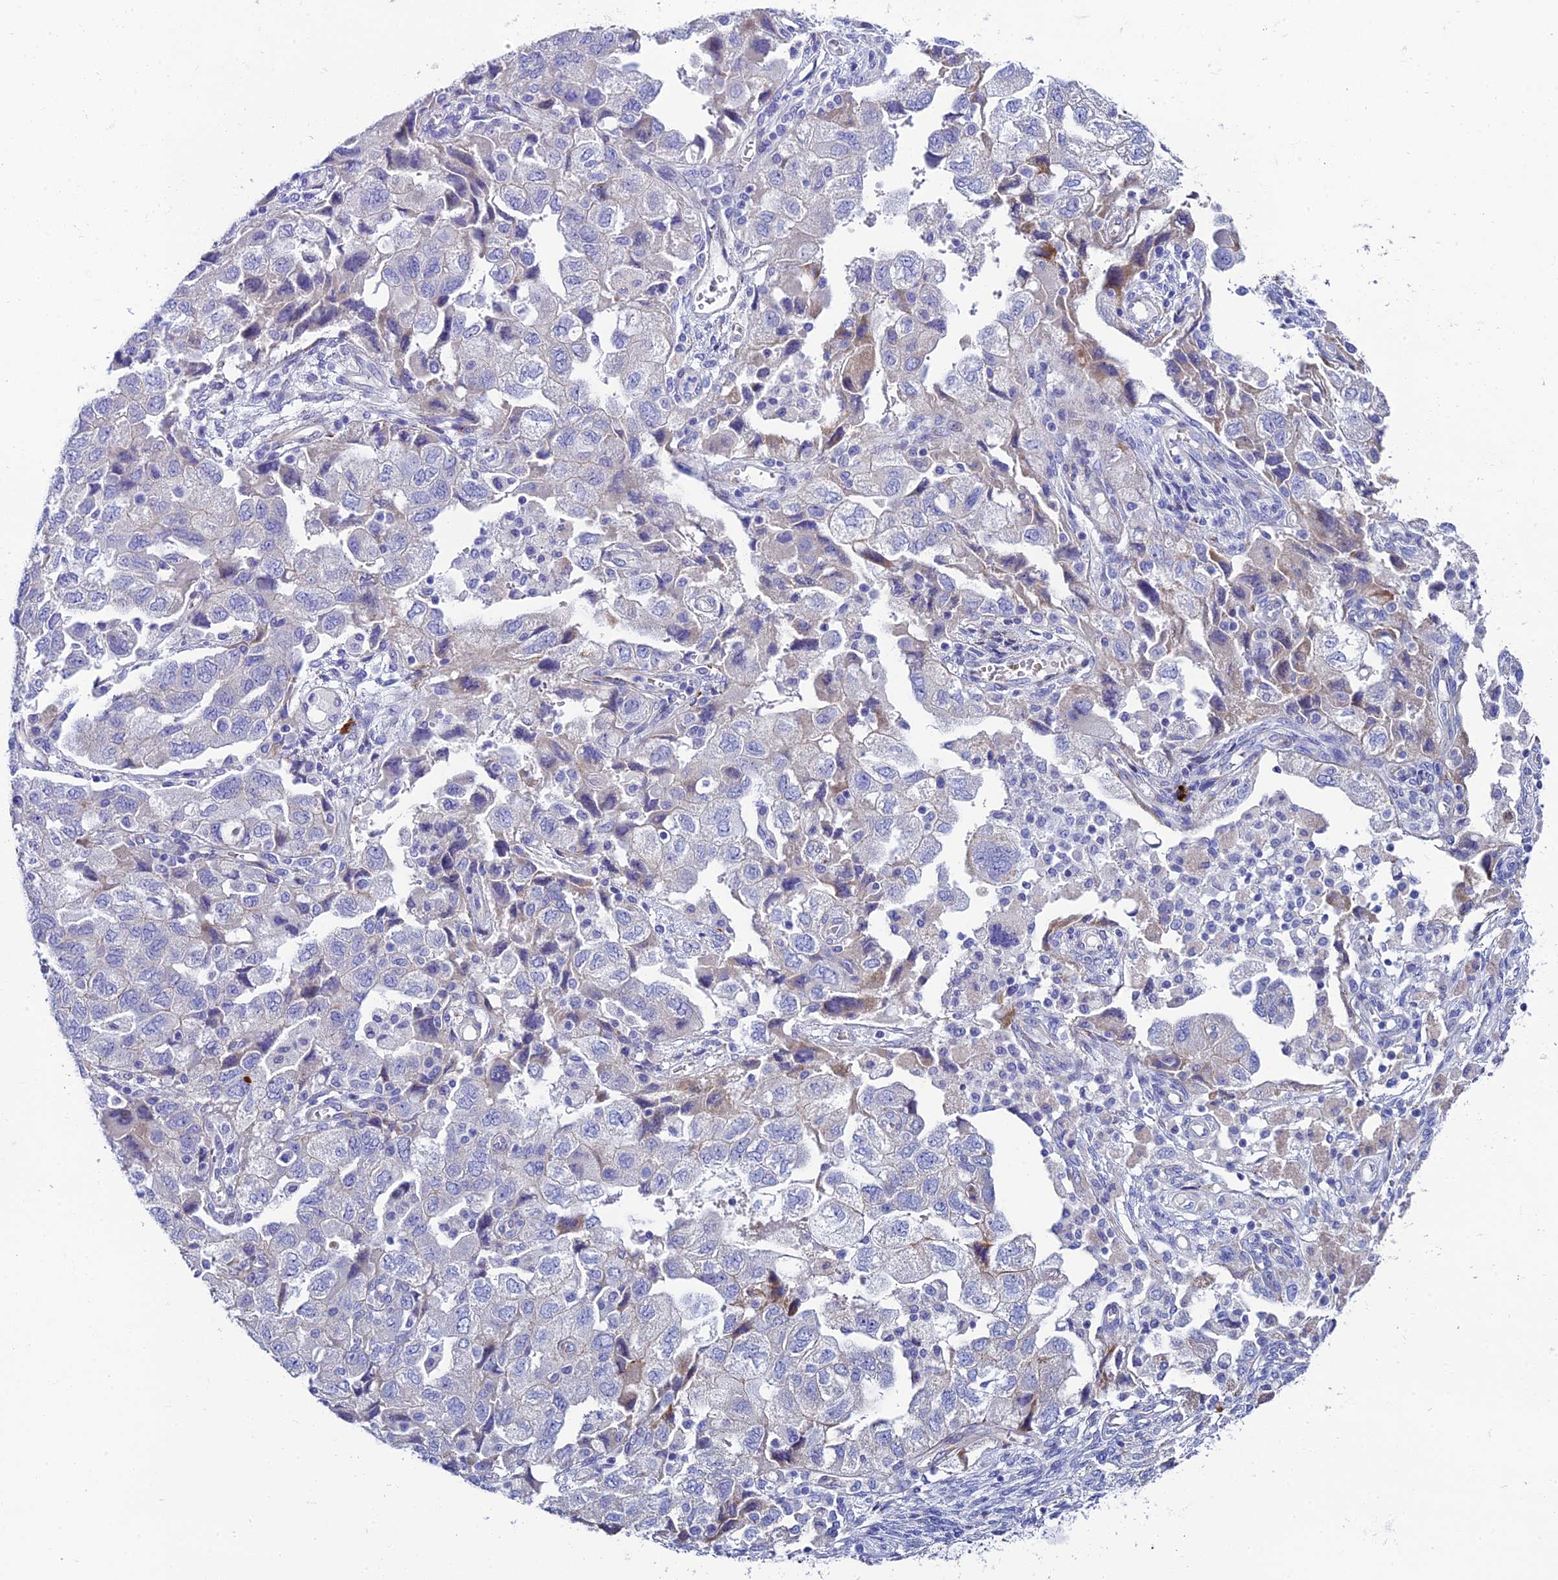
{"staining": {"intensity": "negative", "quantity": "none", "location": "none"}, "tissue": "ovarian cancer", "cell_type": "Tumor cells", "image_type": "cancer", "snomed": [{"axis": "morphology", "description": "Carcinoma, NOS"}, {"axis": "morphology", "description": "Cystadenocarcinoma, serous, NOS"}, {"axis": "topography", "description": "Ovary"}], "caption": "High magnification brightfield microscopy of ovarian cancer stained with DAB (3,3'-diaminobenzidine) (brown) and counterstained with hematoxylin (blue): tumor cells show no significant staining.", "gene": "MACIR", "patient": {"sex": "female", "age": 69}}